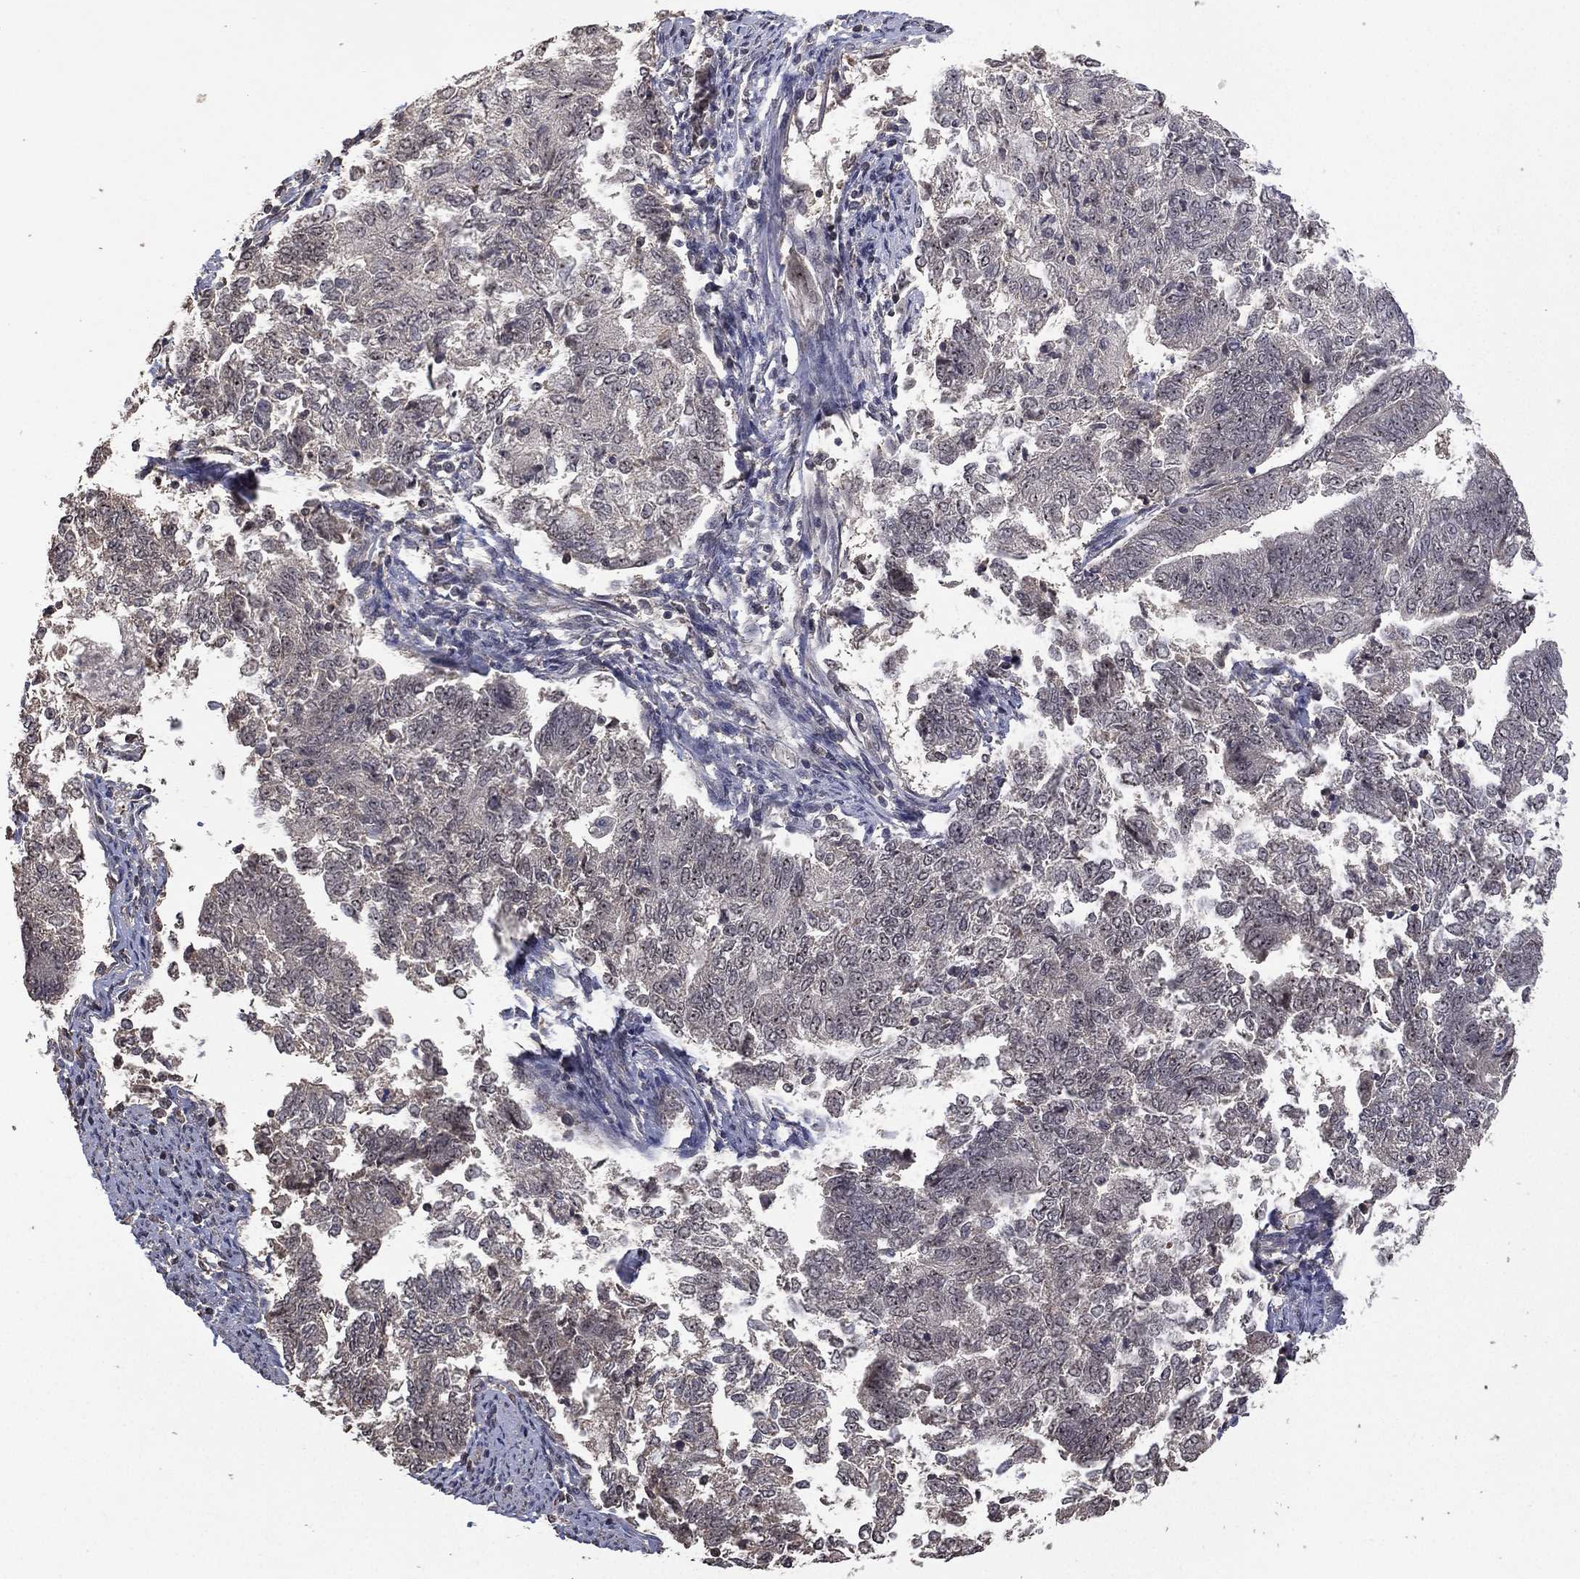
{"staining": {"intensity": "negative", "quantity": "none", "location": "none"}, "tissue": "endometrial cancer", "cell_type": "Tumor cells", "image_type": "cancer", "snomed": [{"axis": "morphology", "description": "Adenocarcinoma, NOS"}, {"axis": "topography", "description": "Endometrium"}], "caption": "A photomicrograph of human endometrial cancer is negative for staining in tumor cells. (Immunohistochemistry (ihc), brightfield microscopy, high magnification).", "gene": "NELFCD", "patient": {"sex": "female", "age": 65}}